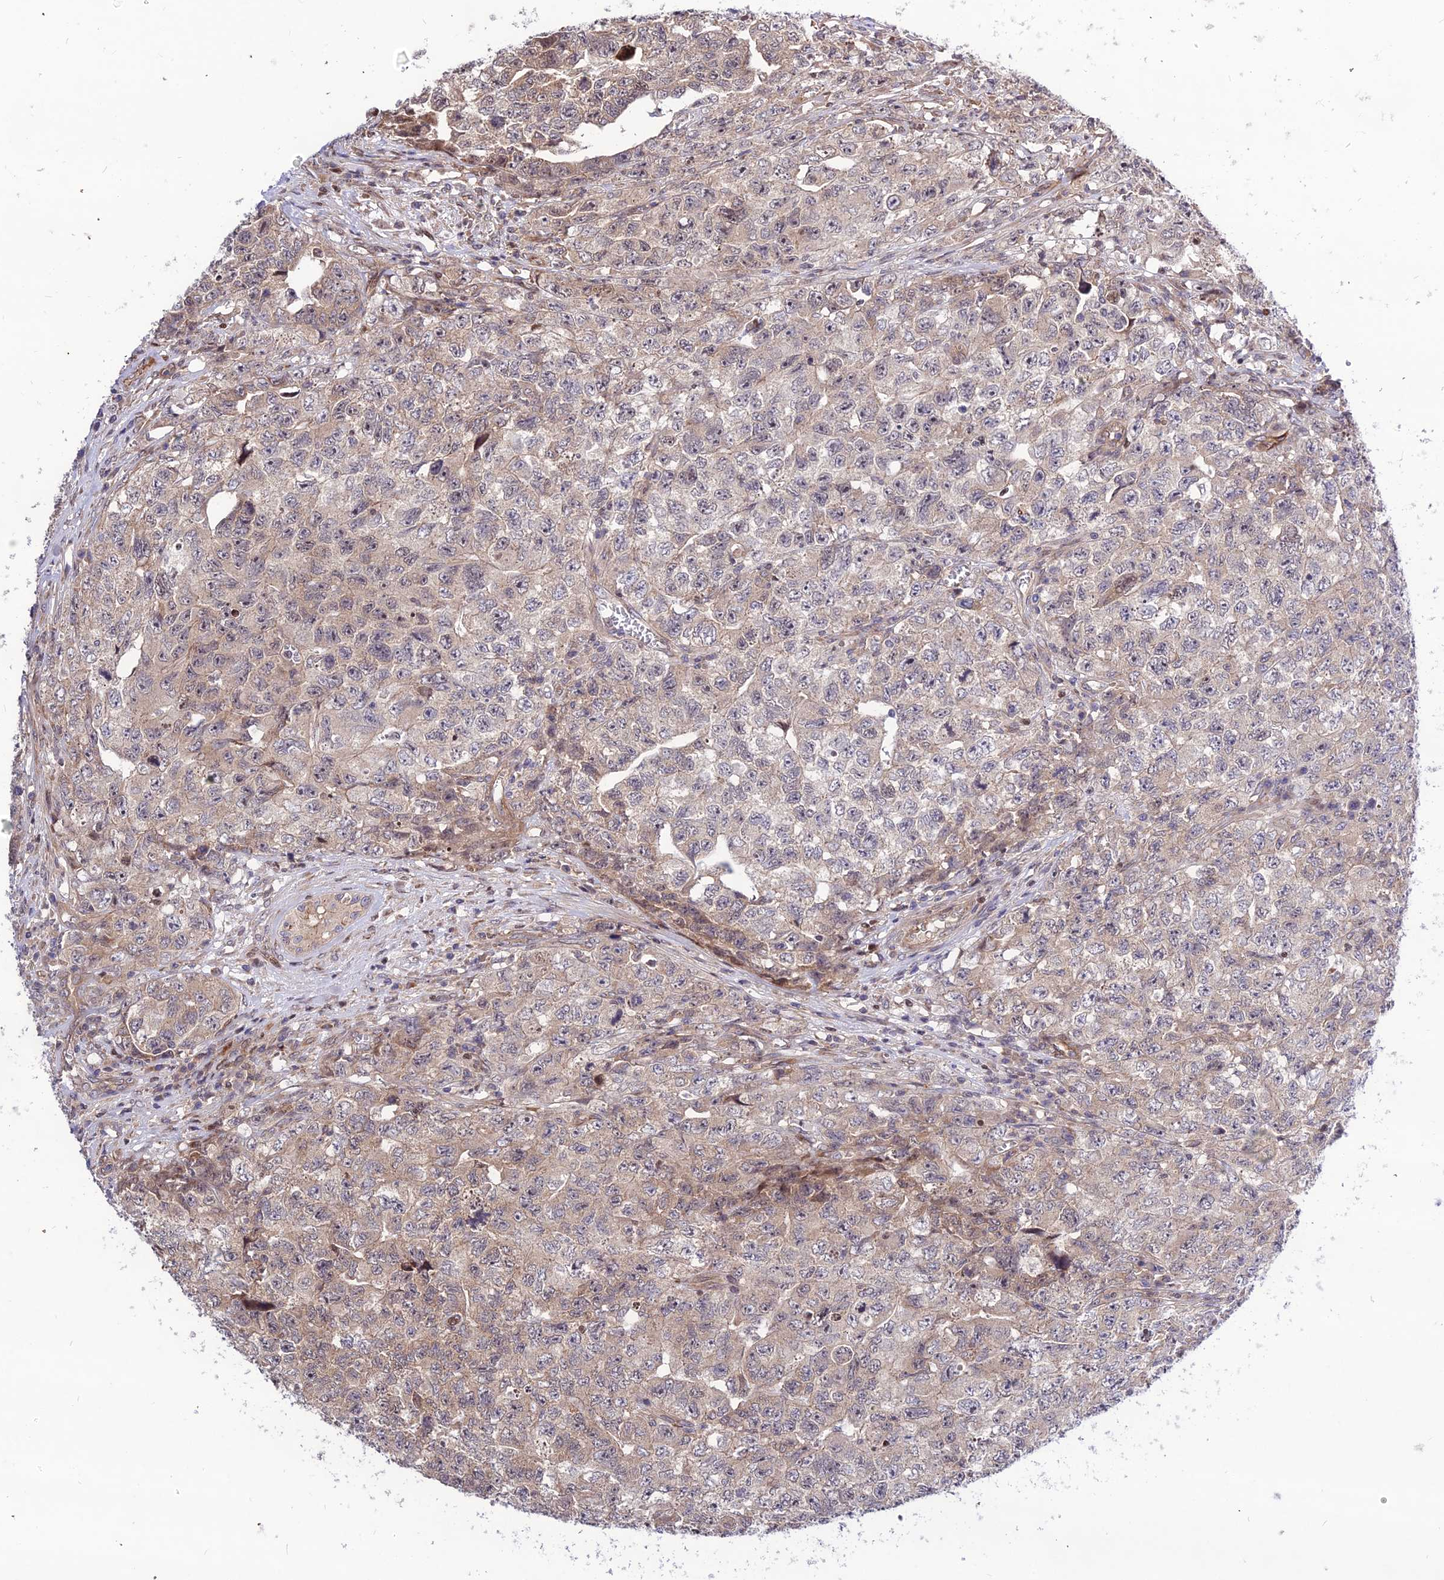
{"staining": {"intensity": "weak", "quantity": "25%-75%", "location": "cytoplasmic/membranous"}, "tissue": "testis cancer", "cell_type": "Tumor cells", "image_type": "cancer", "snomed": [{"axis": "morphology", "description": "Carcinoma, Embryonal, NOS"}, {"axis": "topography", "description": "Testis"}], "caption": "High-magnification brightfield microscopy of embryonal carcinoma (testis) stained with DAB (3,3'-diaminobenzidine) (brown) and counterstained with hematoxylin (blue). tumor cells exhibit weak cytoplasmic/membranous positivity is appreciated in about25%-75% of cells.", "gene": "SMG6", "patient": {"sex": "male", "age": 31}}